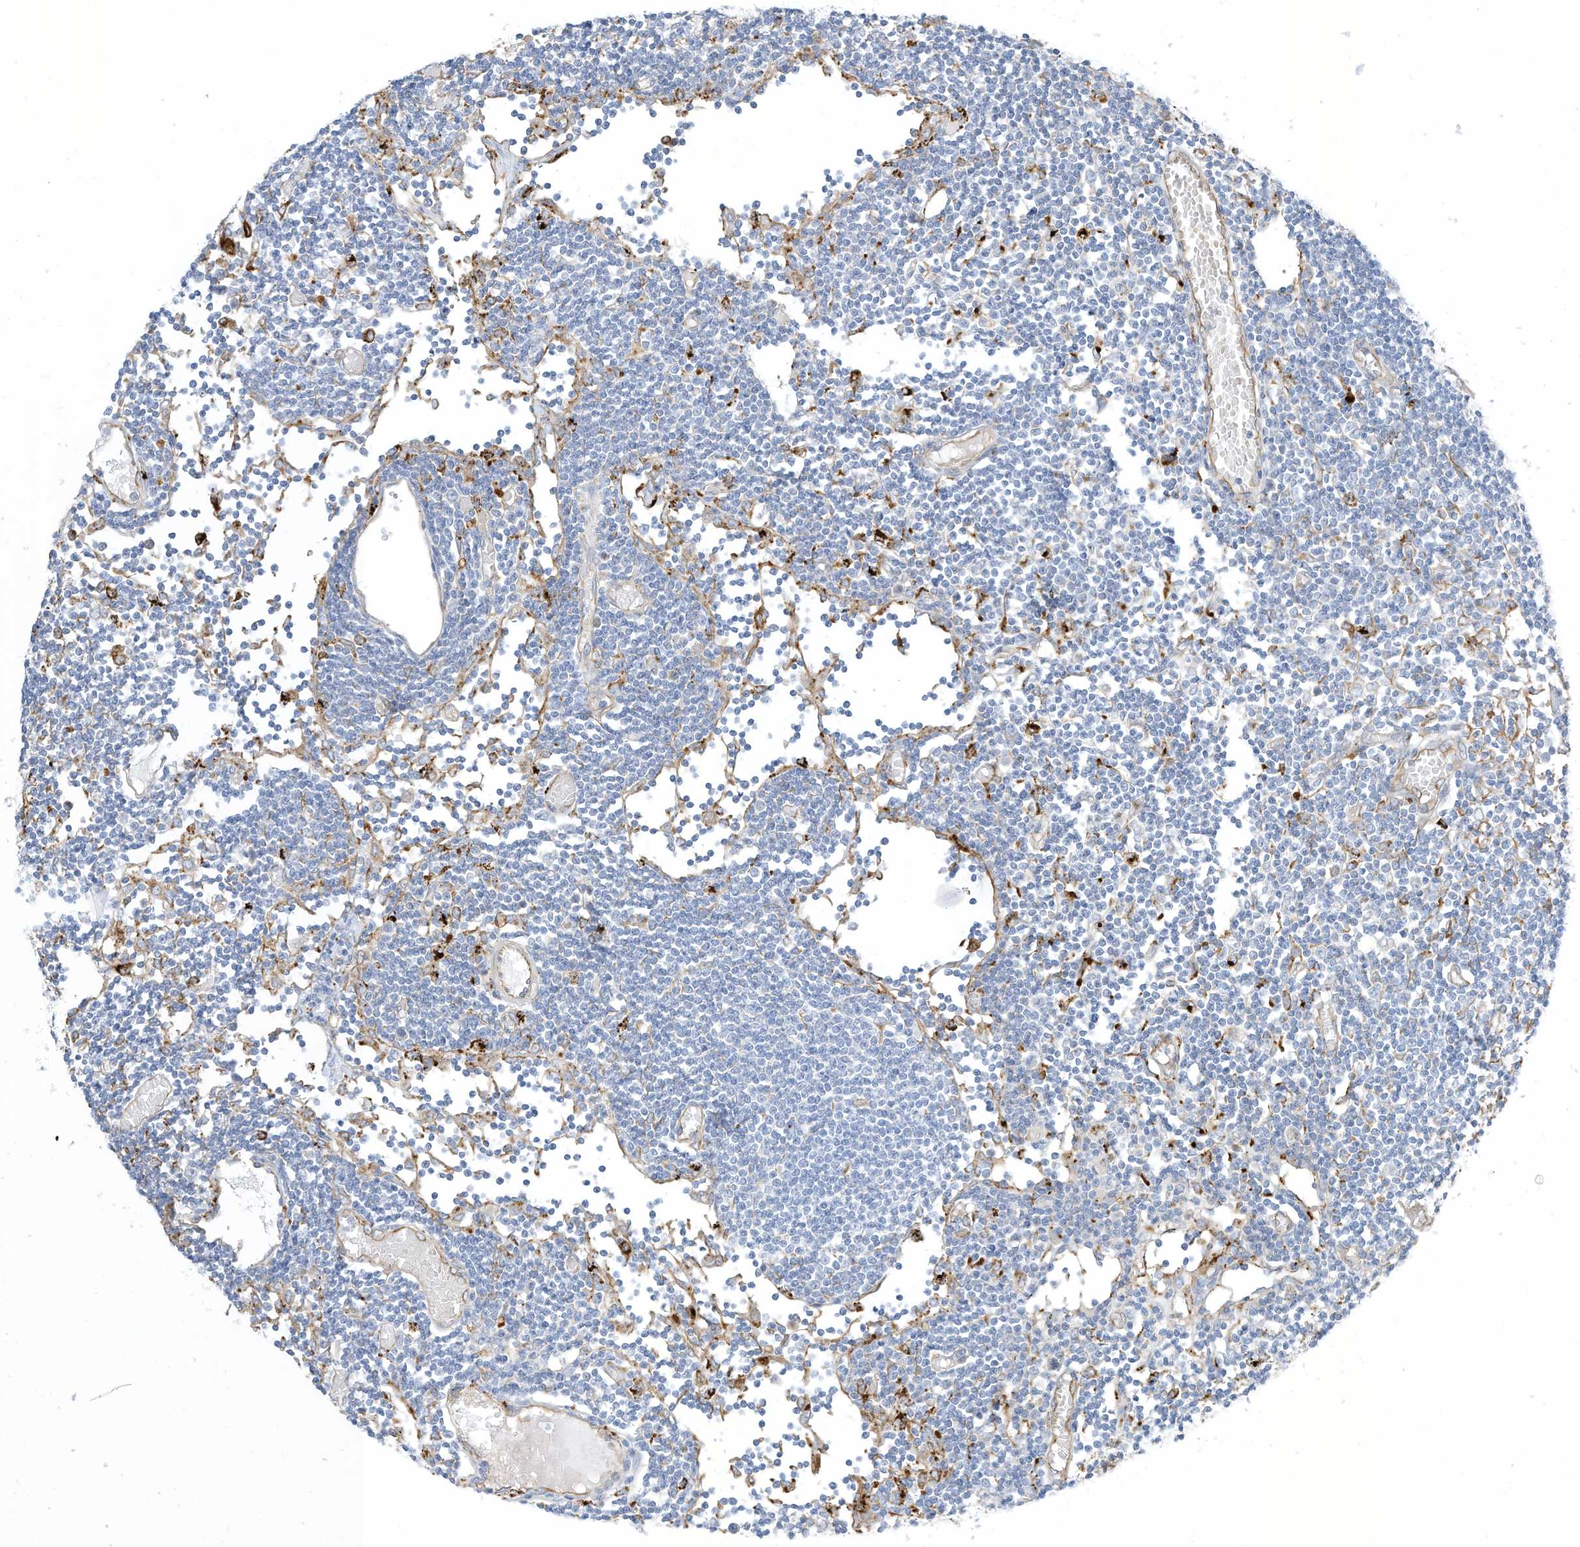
{"staining": {"intensity": "negative", "quantity": "none", "location": "none"}, "tissue": "lymph node", "cell_type": "Germinal center cells", "image_type": "normal", "snomed": [{"axis": "morphology", "description": "Normal tissue, NOS"}, {"axis": "topography", "description": "Lymph node"}], "caption": "An immunohistochemistry histopathology image of benign lymph node is shown. There is no staining in germinal center cells of lymph node.", "gene": "TAL2", "patient": {"sex": "female", "age": 11}}